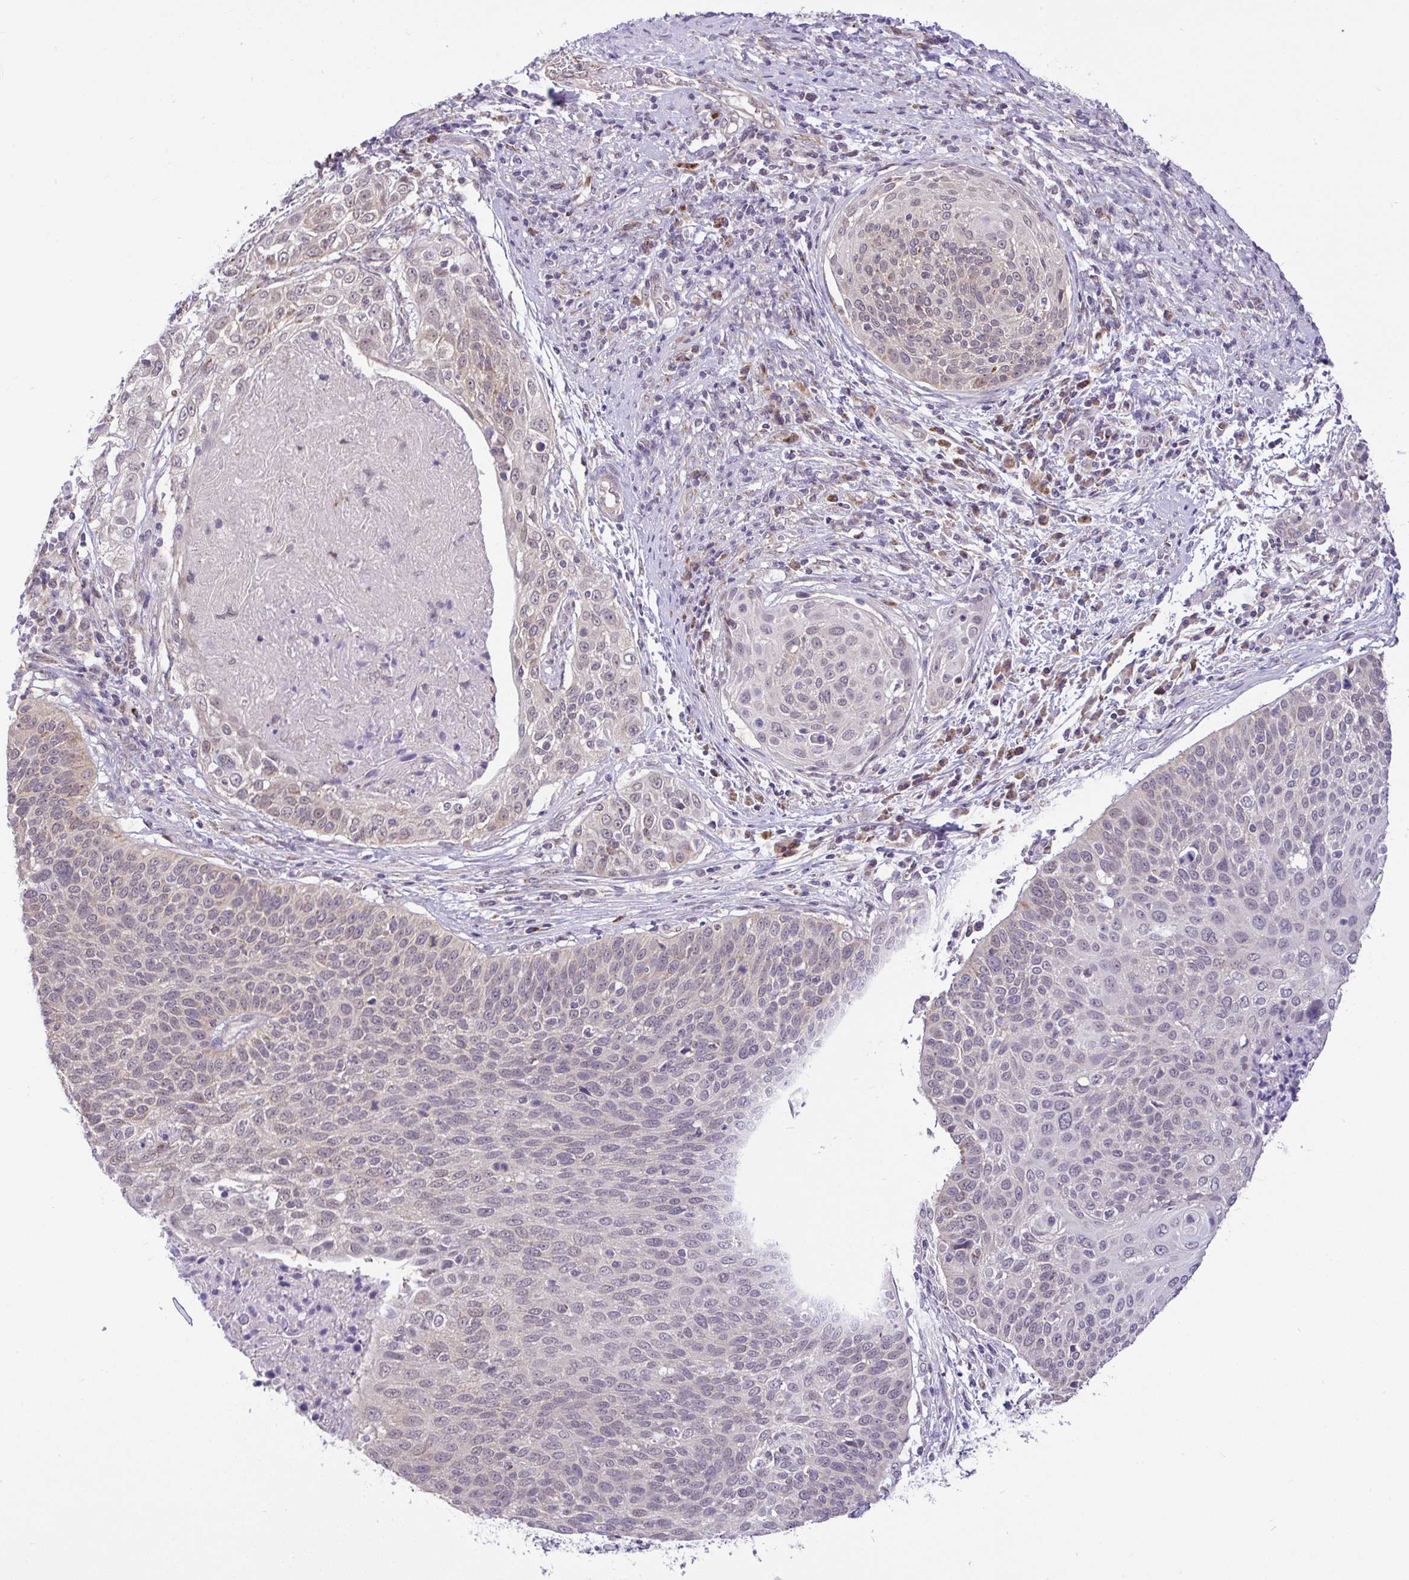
{"staining": {"intensity": "weak", "quantity": "<25%", "location": "cytoplasmic/membranous"}, "tissue": "cervical cancer", "cell_type": "Tumor cells", "image_type": "cancer", "snomed": [{"axis": "morphology", "description": "Squamous cell carcinoma, NOS"}, {"axis": "topography", "description": "Cervix"}], "caption": "The histopathology image shows no significant staining in tumor cells of cervical squamous cell carcinoma.", "gene": "PYCR2", "patient": {"sex": "female", "age": 31}}